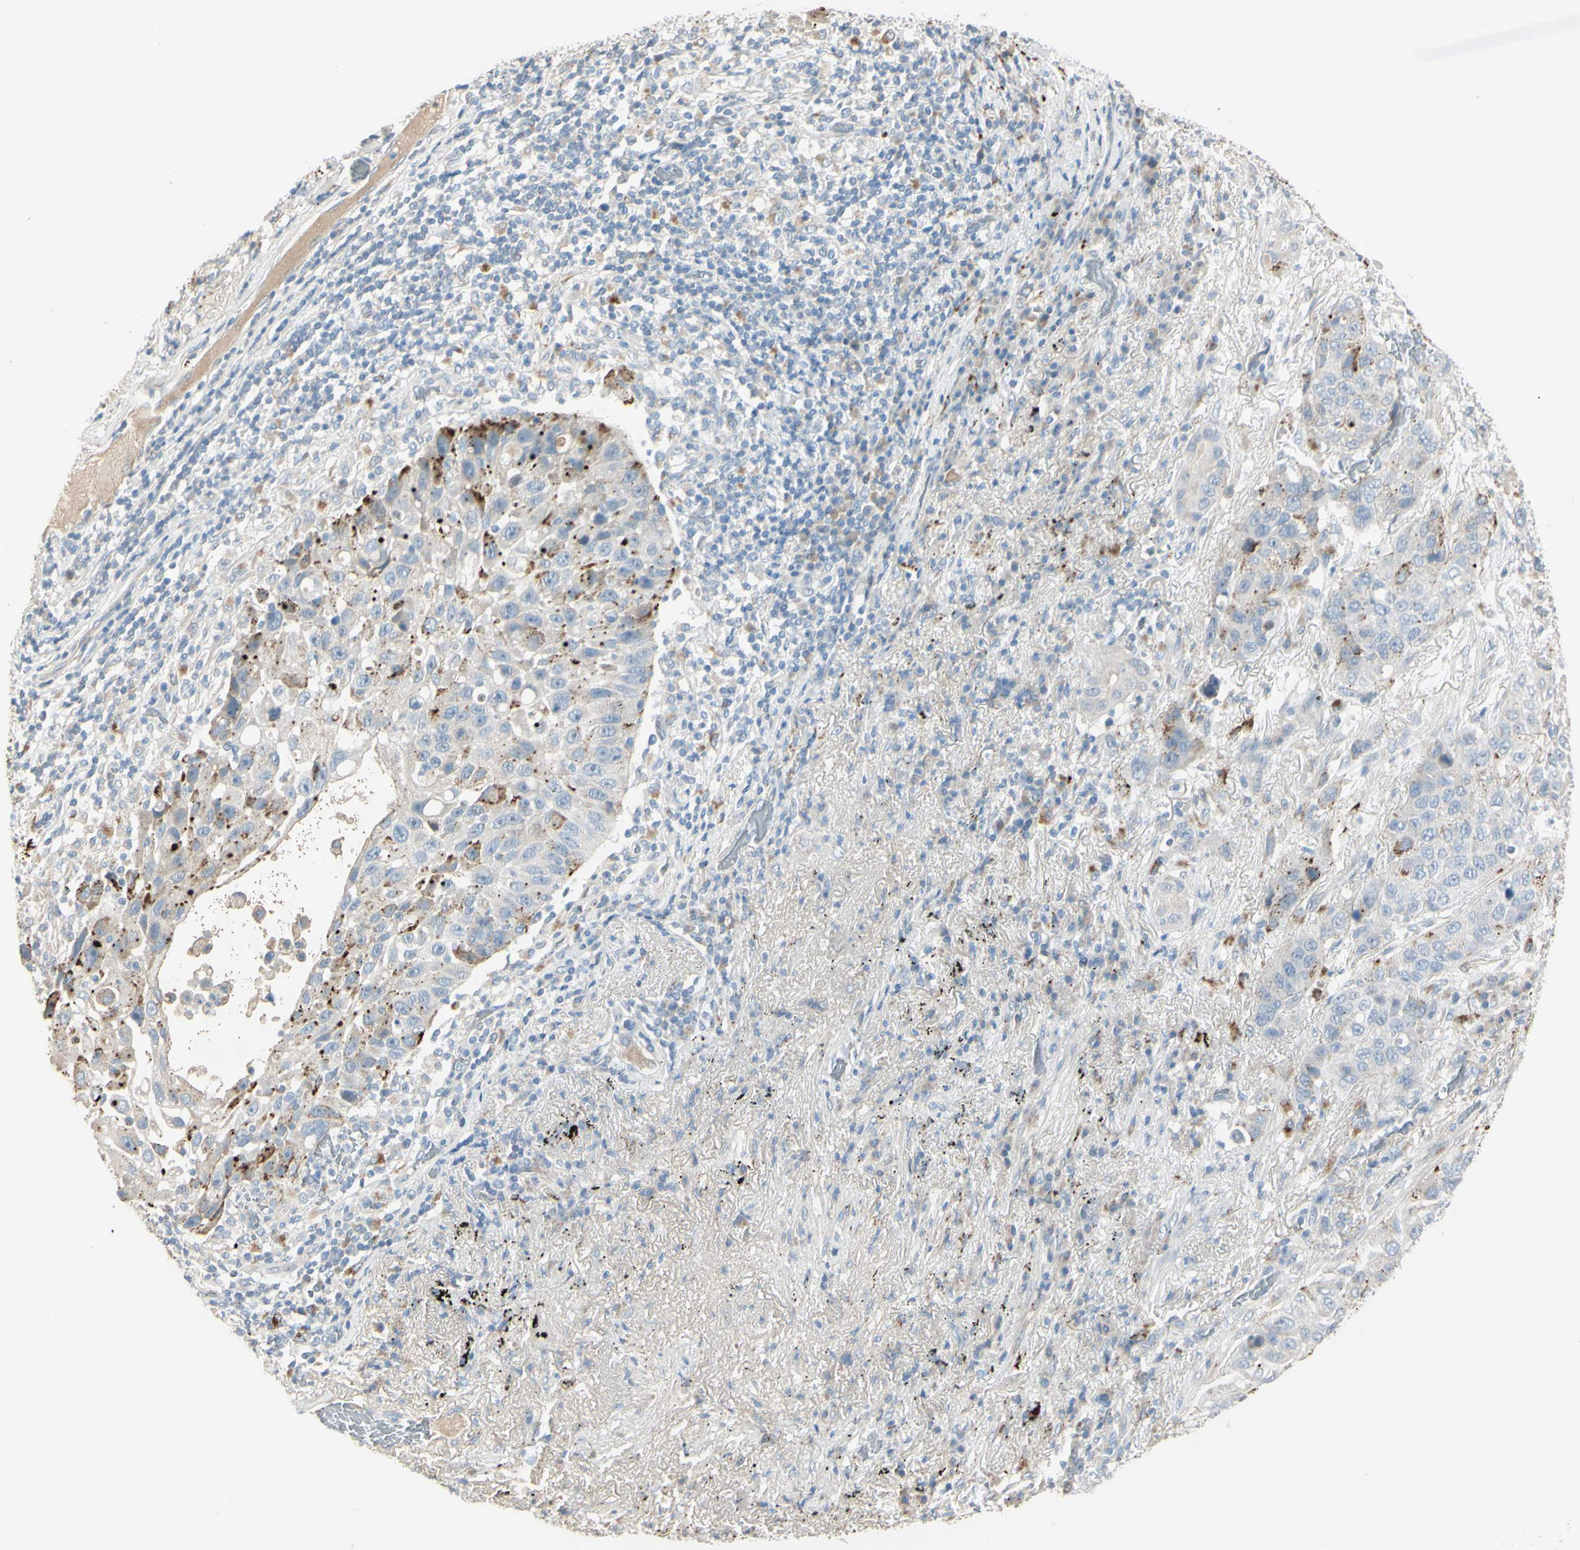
{"staining": {"intensity": "weak", "quantity": ">75%", "location": "cytoplasmic/membranous"}, "tissue": "lung cancer", "cell_type": "Tumor cells", "image_type": "cancer", "snomed": [{"axis": "morphology", "description": "Squamous cell carcinoma, NOS"}, {"axis": "topography", "description": "Lung"}], "caption": "High-power microscopy captured an immunohistochemistry (IHC) image of lung cancer (squamous cell carcinoma), revealing weak cytoplasmic/membranous positivity in about >75% of tumor cells.", "gene": "ANGPTL1", "patient": {"sex": "male", "age": 57}}